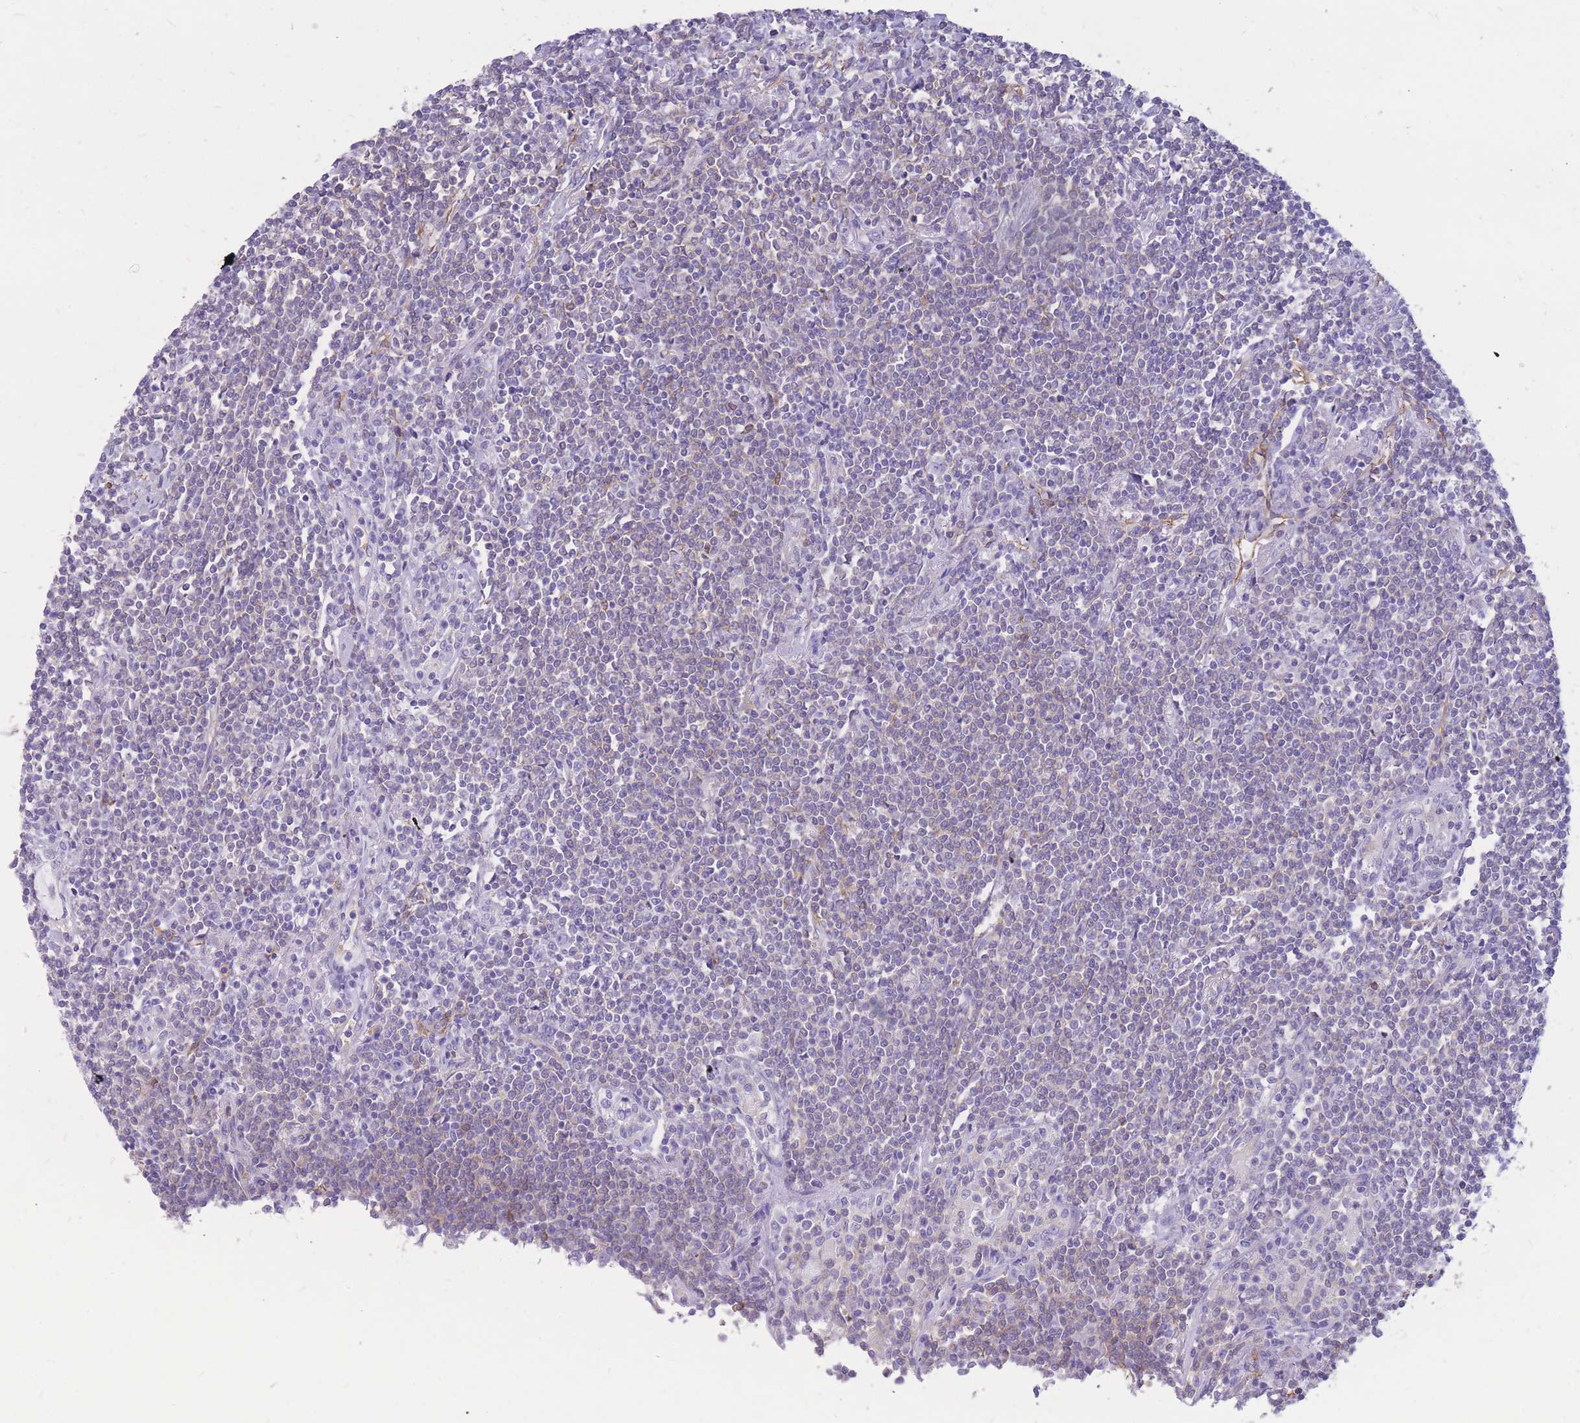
{"staining": {"intensity": "negative", "quantity": "none", "location": "none"}, "tissue": "lymphoma", "cell_type": "Tumor cells", "image_type": "cancer", "snomed": [{"axis": "morphology", "description": "Malignant lymphoma, non-Hodgkin's type, Low grade"}, {"axis": "topography", "description": "Lung"}], "caption": "Human low-grade malignant lymphoma, non-Hodgkin's type stained for a protein using IHC shows no expression in tumor cells.", "gene": "ADD2", "patient": {"sex": "female", "age": 71}}